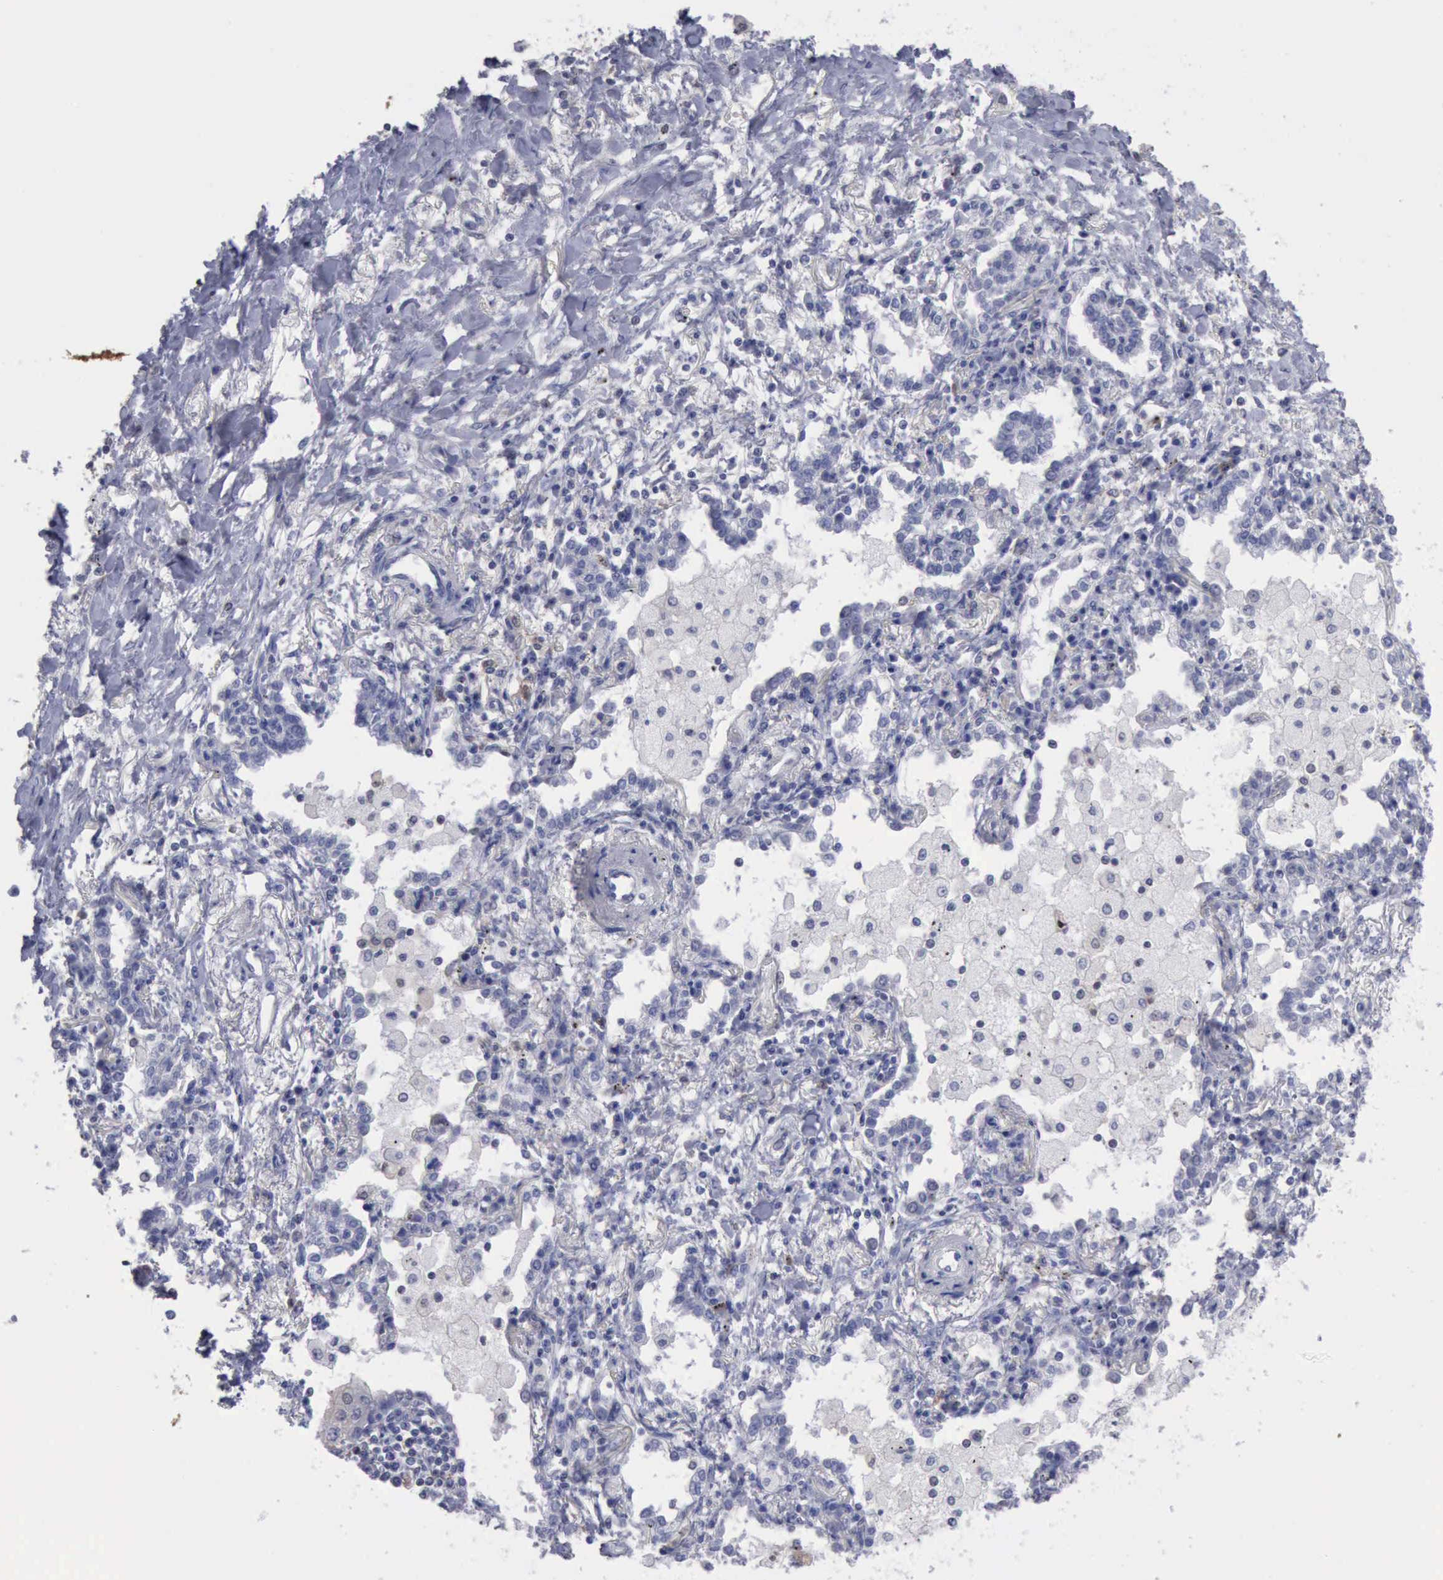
{"staining": {"intensity": "negative", "quantity": "none", "location": "none"}, "tissue": "lung cancer", "cell_type": "Tumor cells", "image_type": "cancer", "snomed": [{"axis": "morphology", "description": "Adenocarcinoma, NOS"}, {"axis": "topography", "description": "Lung"}], "caption": "Immunohistochemistry (IHC) photomicrograph of neoplastic tissue: human adenocarcinoma (lung) stained with DAB reveals no significant protein staining in tumor cells.", "gene": "STAT1", "patient": {"sex": "male", "age": 60}}